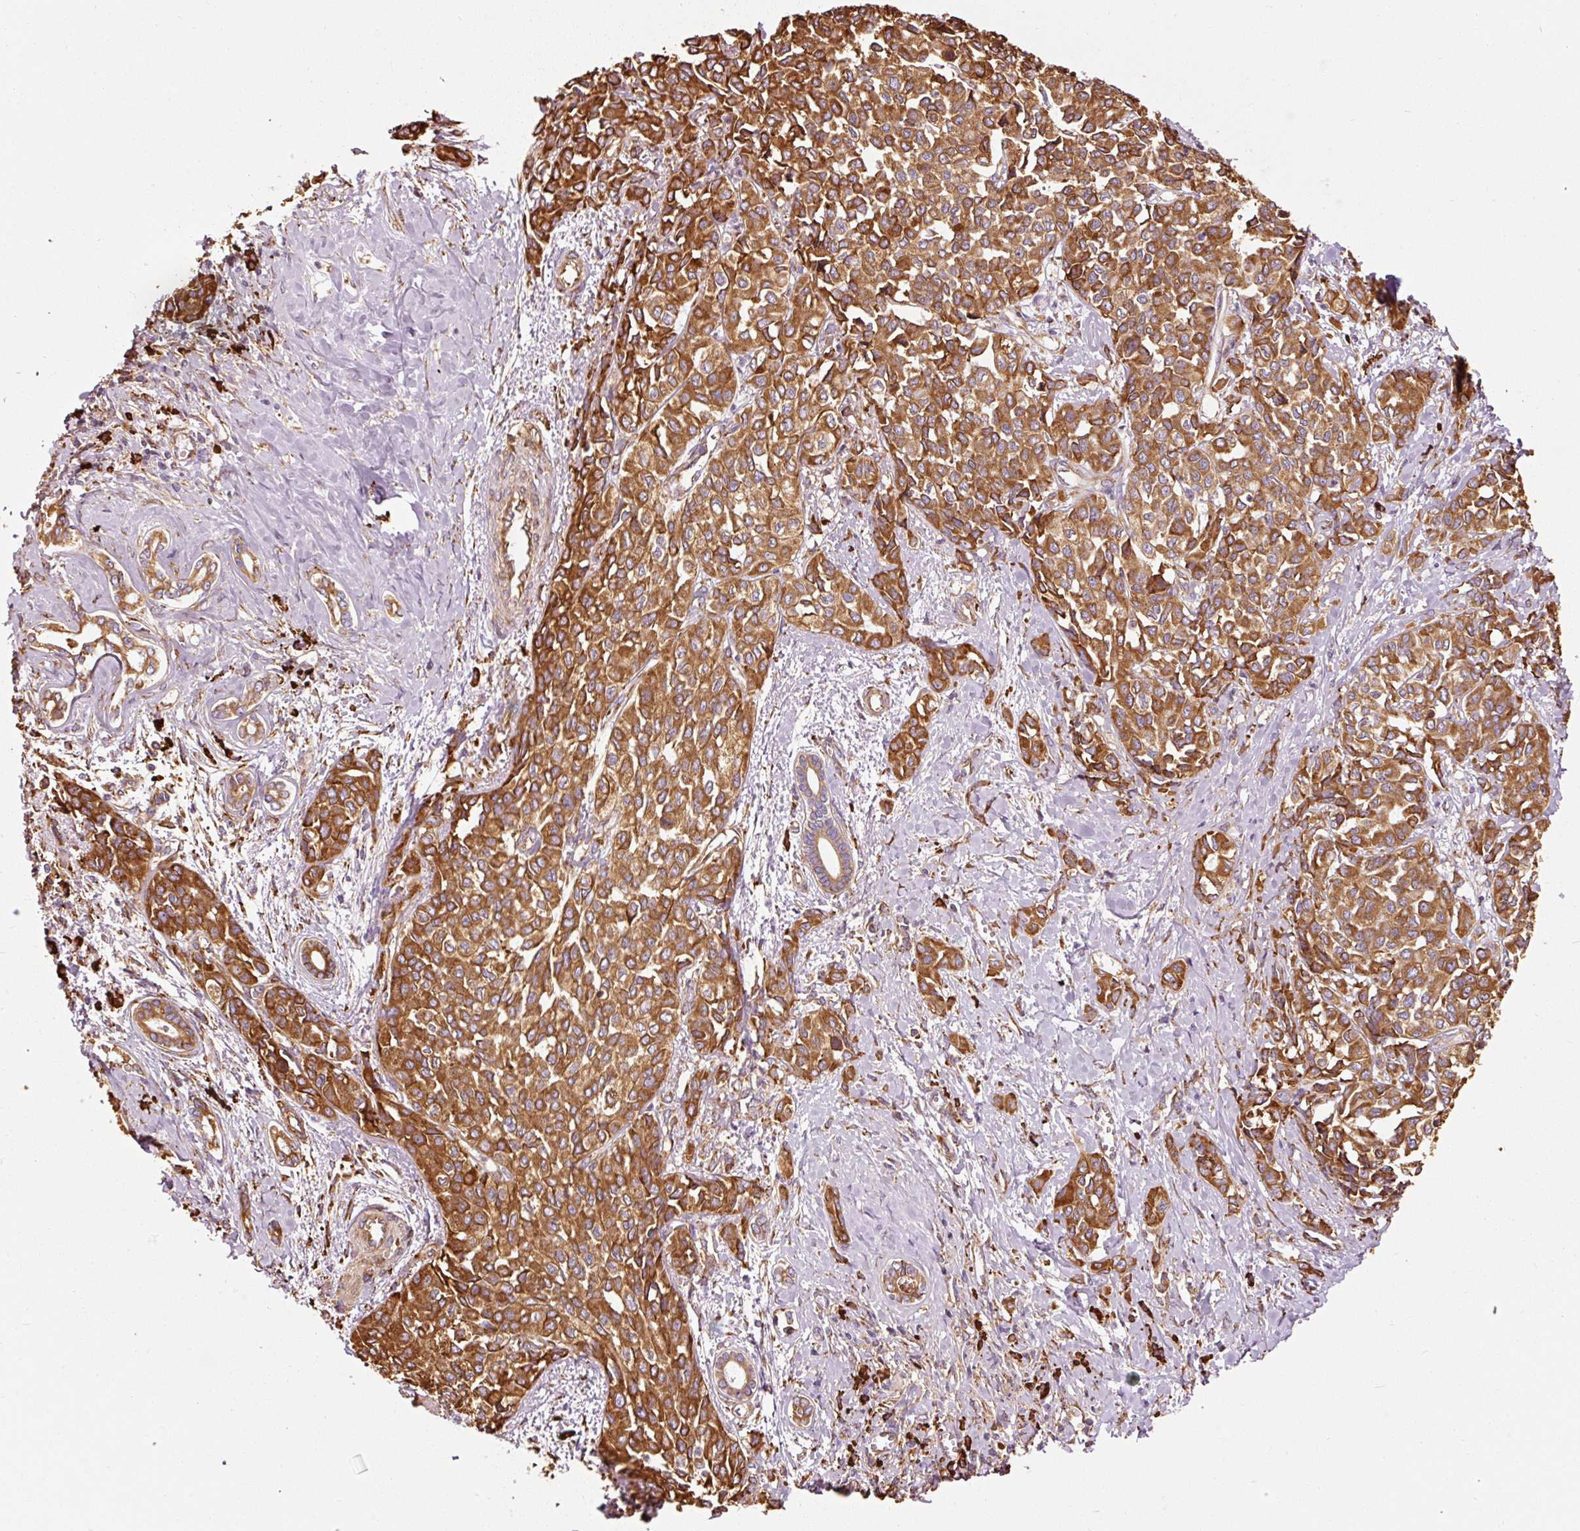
{"staining": {"intensity": "strong", "quantity": ">75%", "location": "cytoplasmic/membranous"}, "tissue": "liver cancer", "cell_type": "Tumor cells", "image_type": "cancer", "snomed": [{"axis": "morphology", "description": "Cholangiocarcinoma"}, {"axis": "topography", "description": "Liver"}], "caption": "Human liver cancer (cholangiocarcinoma) stained with a protein marker demonstrates strong staining in tumor cells.", "gene": "KLC1", "patient": {"sex": "female", "age": 77}}